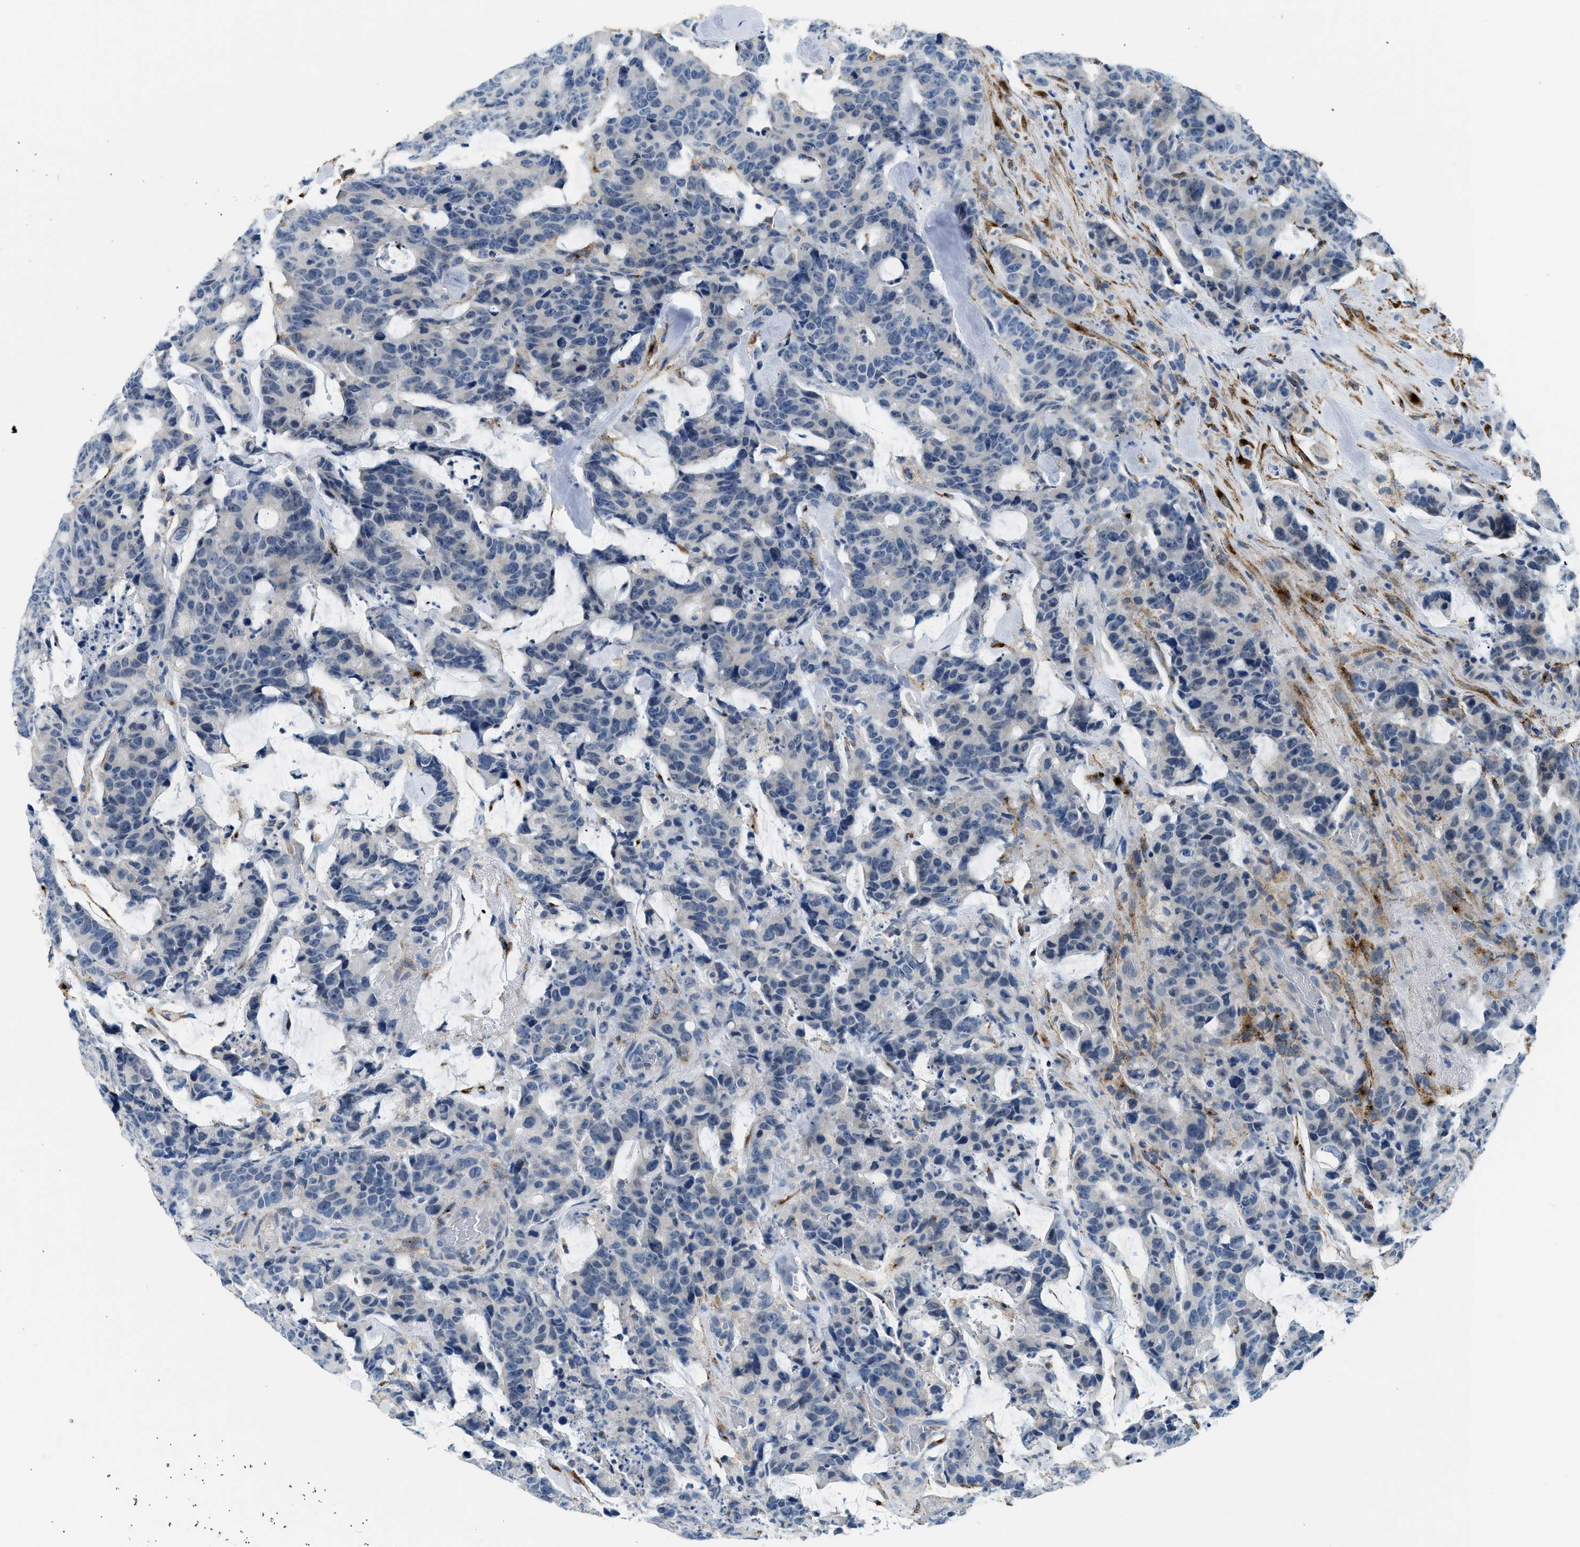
{"staining": {"intensity": "negative", "quantity": "none", "location": "none"}, "tissue": "colorectal cancer", "cell_type": "Tumor cells", "image_type": "cancer", "snomed": [{"axis": "morphology", "description": "Adenocarcinoma, NOS"}, {"axis": "topography", "description": "Colon"}], "caption": "DAB (3,3'-diaminobenzidine) immunohistochemical staining of adenocarcinoma (colorectal) demonstrates no significant staining in tumor cells.", "gene": "LRP1", "patient": {"sex": "female", "age": 86}}